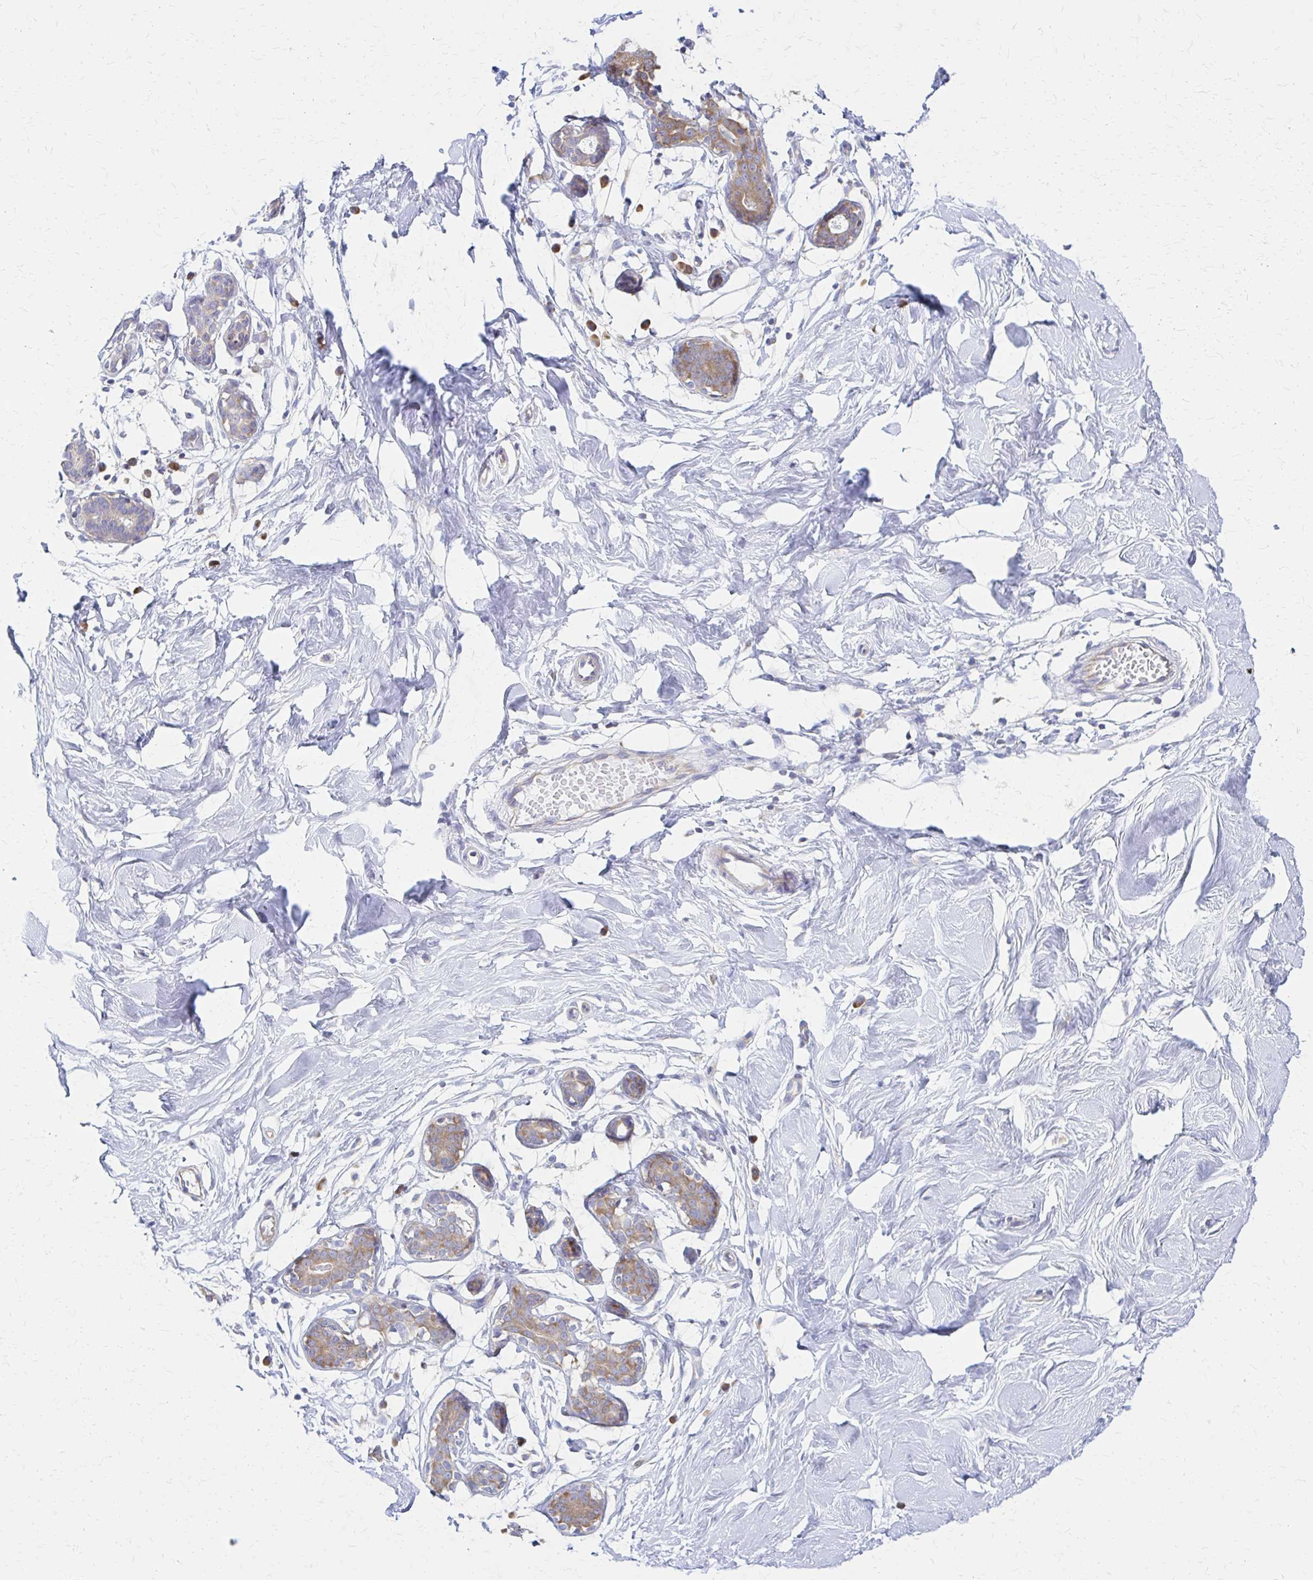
{"staining": {"intensity": "negative", "quantity": "none", "location": "none"}, "tissue": "breast", "cell_type": "Adipocytes", "image_type": "normal", "snomed": [{"axis": "morphology", "description": "Normal tissue, NOS"}, {"axis": "topography", "description": "Breast"}], "caption": "Image shows no protein expression in adipocytes of benign breast. Brightfield microscopy of IHC stained with DAB (brown) and hematoxylin (blue), captured at high magnification.", "gene": "RPL27A", "patient": {"sex": "female", "age": 27}}